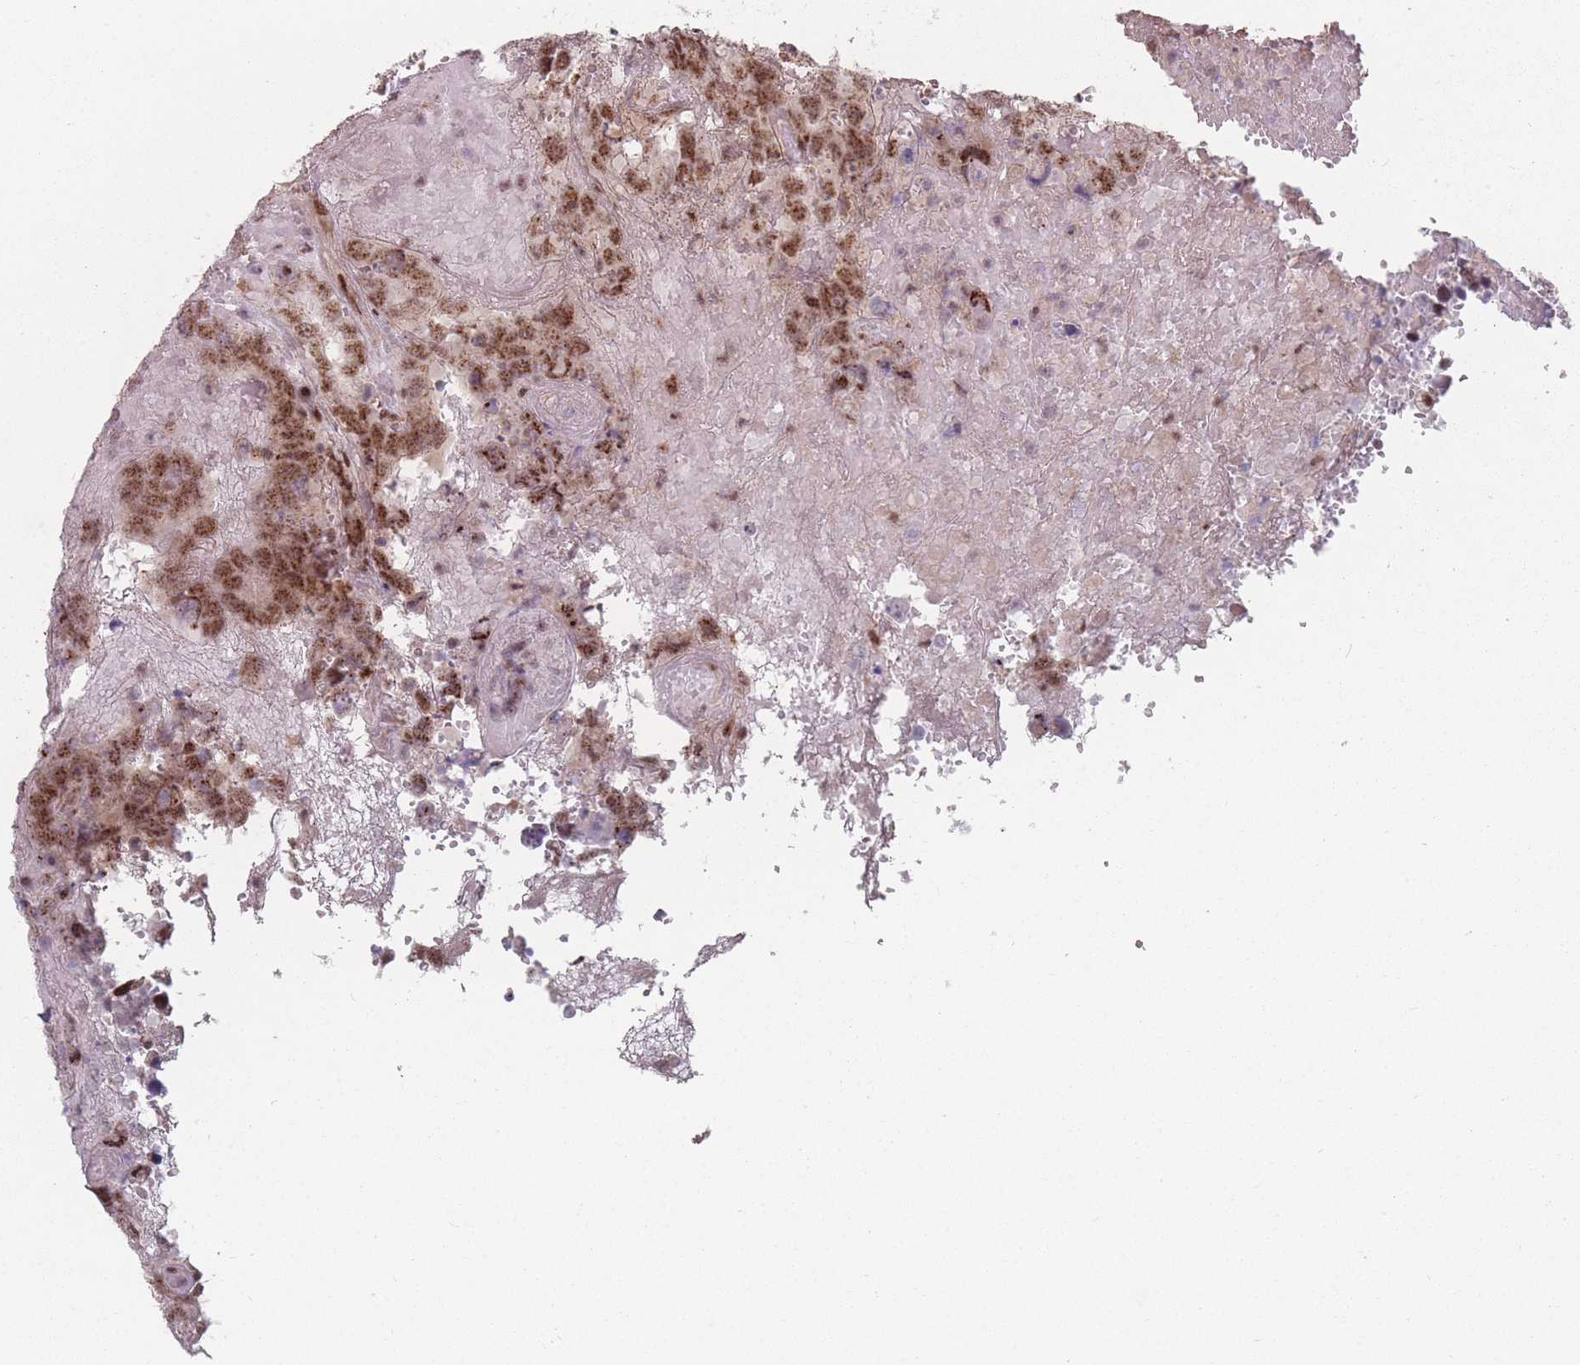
{"staining": {"intensity": "moderate", "quantity": ">75%", "location": "nuclear"}, "tissue": "testis cancer", "cell_type": "Tumor cells", "image_type": "cancer", "snomed": [{"axis": "morphology", "description": "Carcinoma, Embryonal, NOS"}, {"axis": "topography", "description": "Testis"}], "caption": "Tumor cells display moderate nuclear staining in approximately >75% of cells in testis cancer (embryonal carcinoma).", "gene": "ZC3H14", "patient": {"sex": "male", "age": 45}}